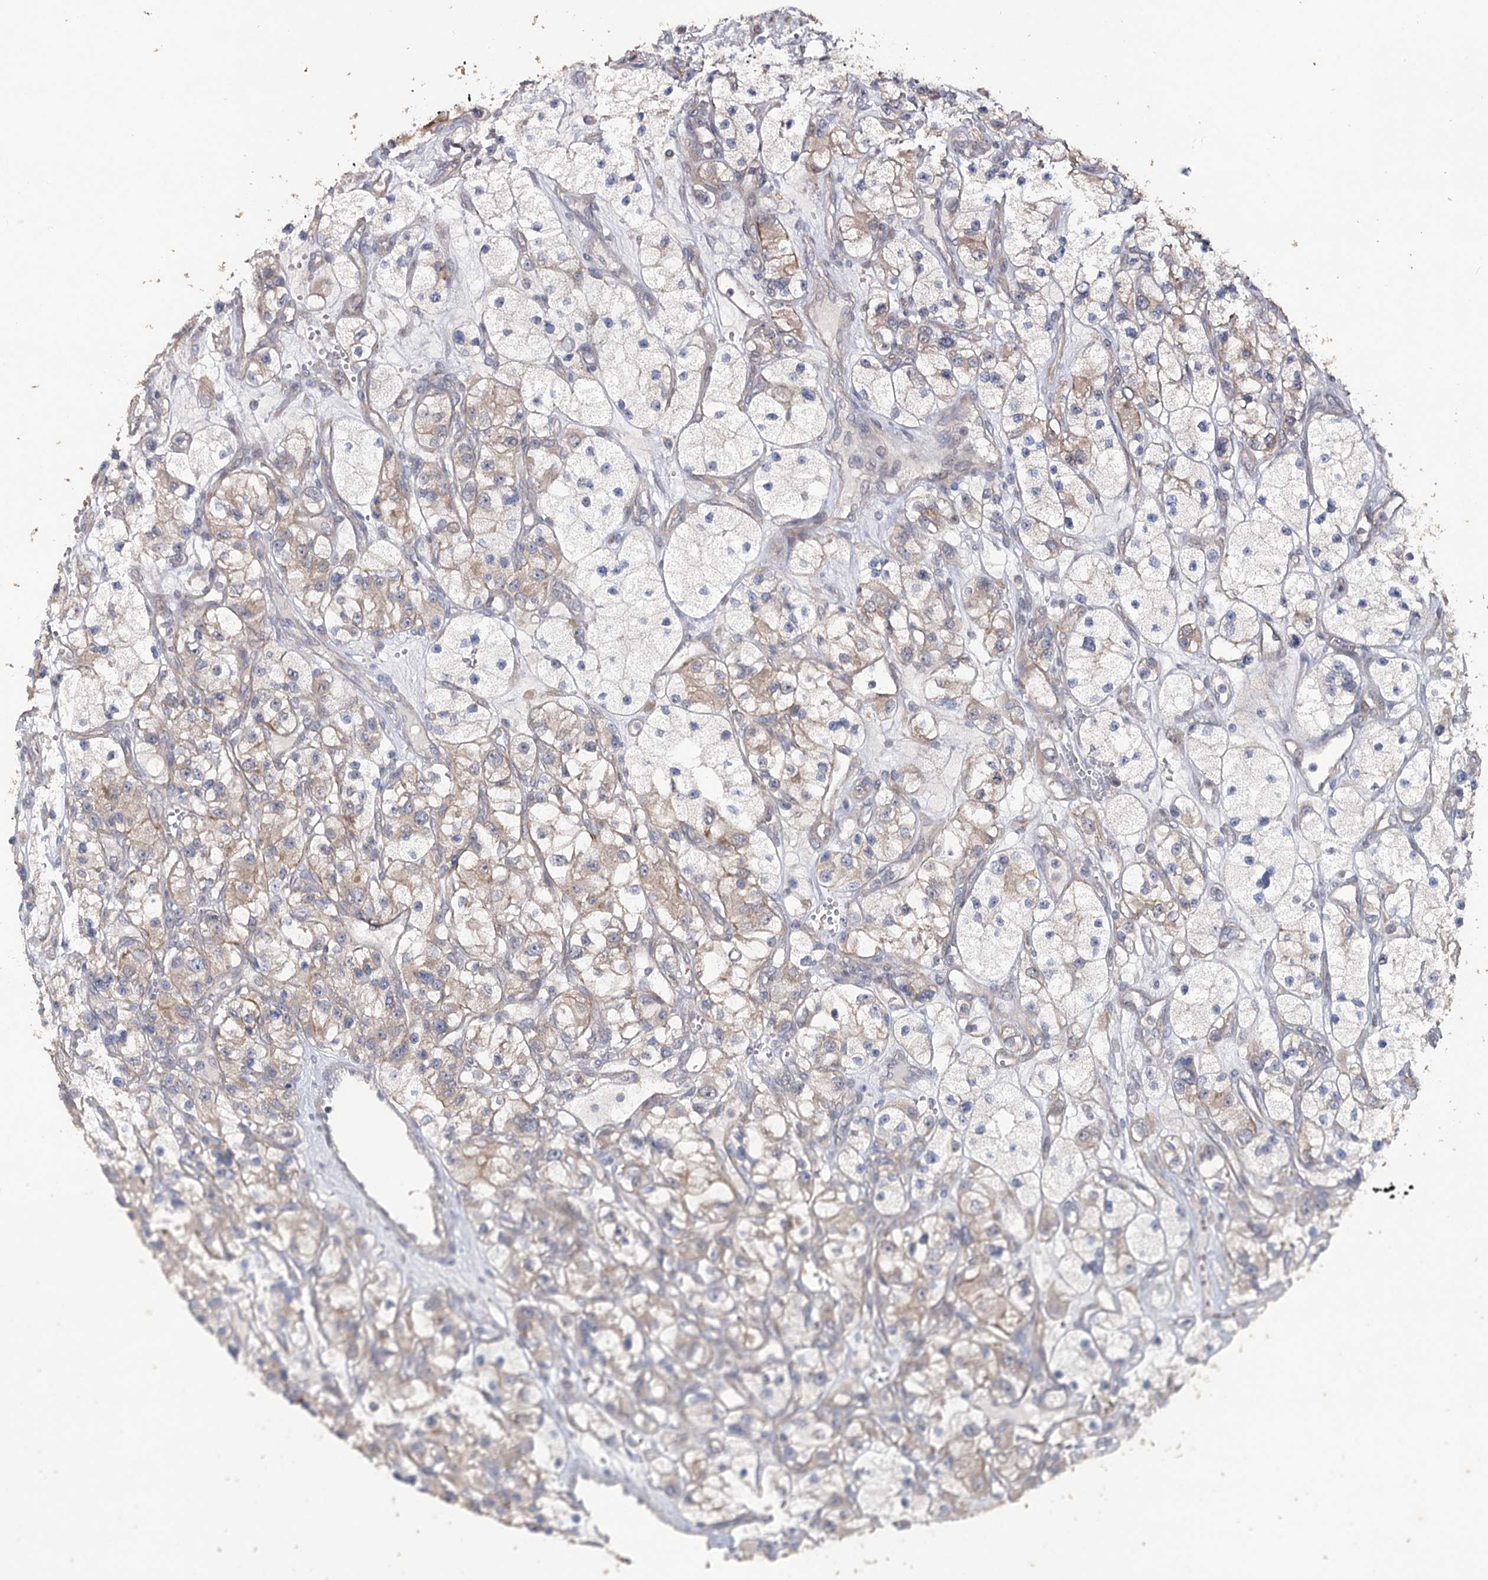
{"staining": {"intensity": "weak", "quantity": "25%-75%", "location": "cytoplasmic/membranous"}, "tissue": "renal cancer", "cell_type": "Tumor cells", "image_type": "cancer", "snomed": [{"axis": "morphology", "description": "Adenocarcinoma, NOS"}, {"axis": "topography", "description": "Kidney"}], "caption": "Adenocarcinoma (renal) was stained to show a protein in brown. There is low levels of weak cytoplasmic/membranous positivity in about 25%-75% of tumor cells.", "gene": "MAP3K13", "patient": {"sex": "female", "age": 57}}